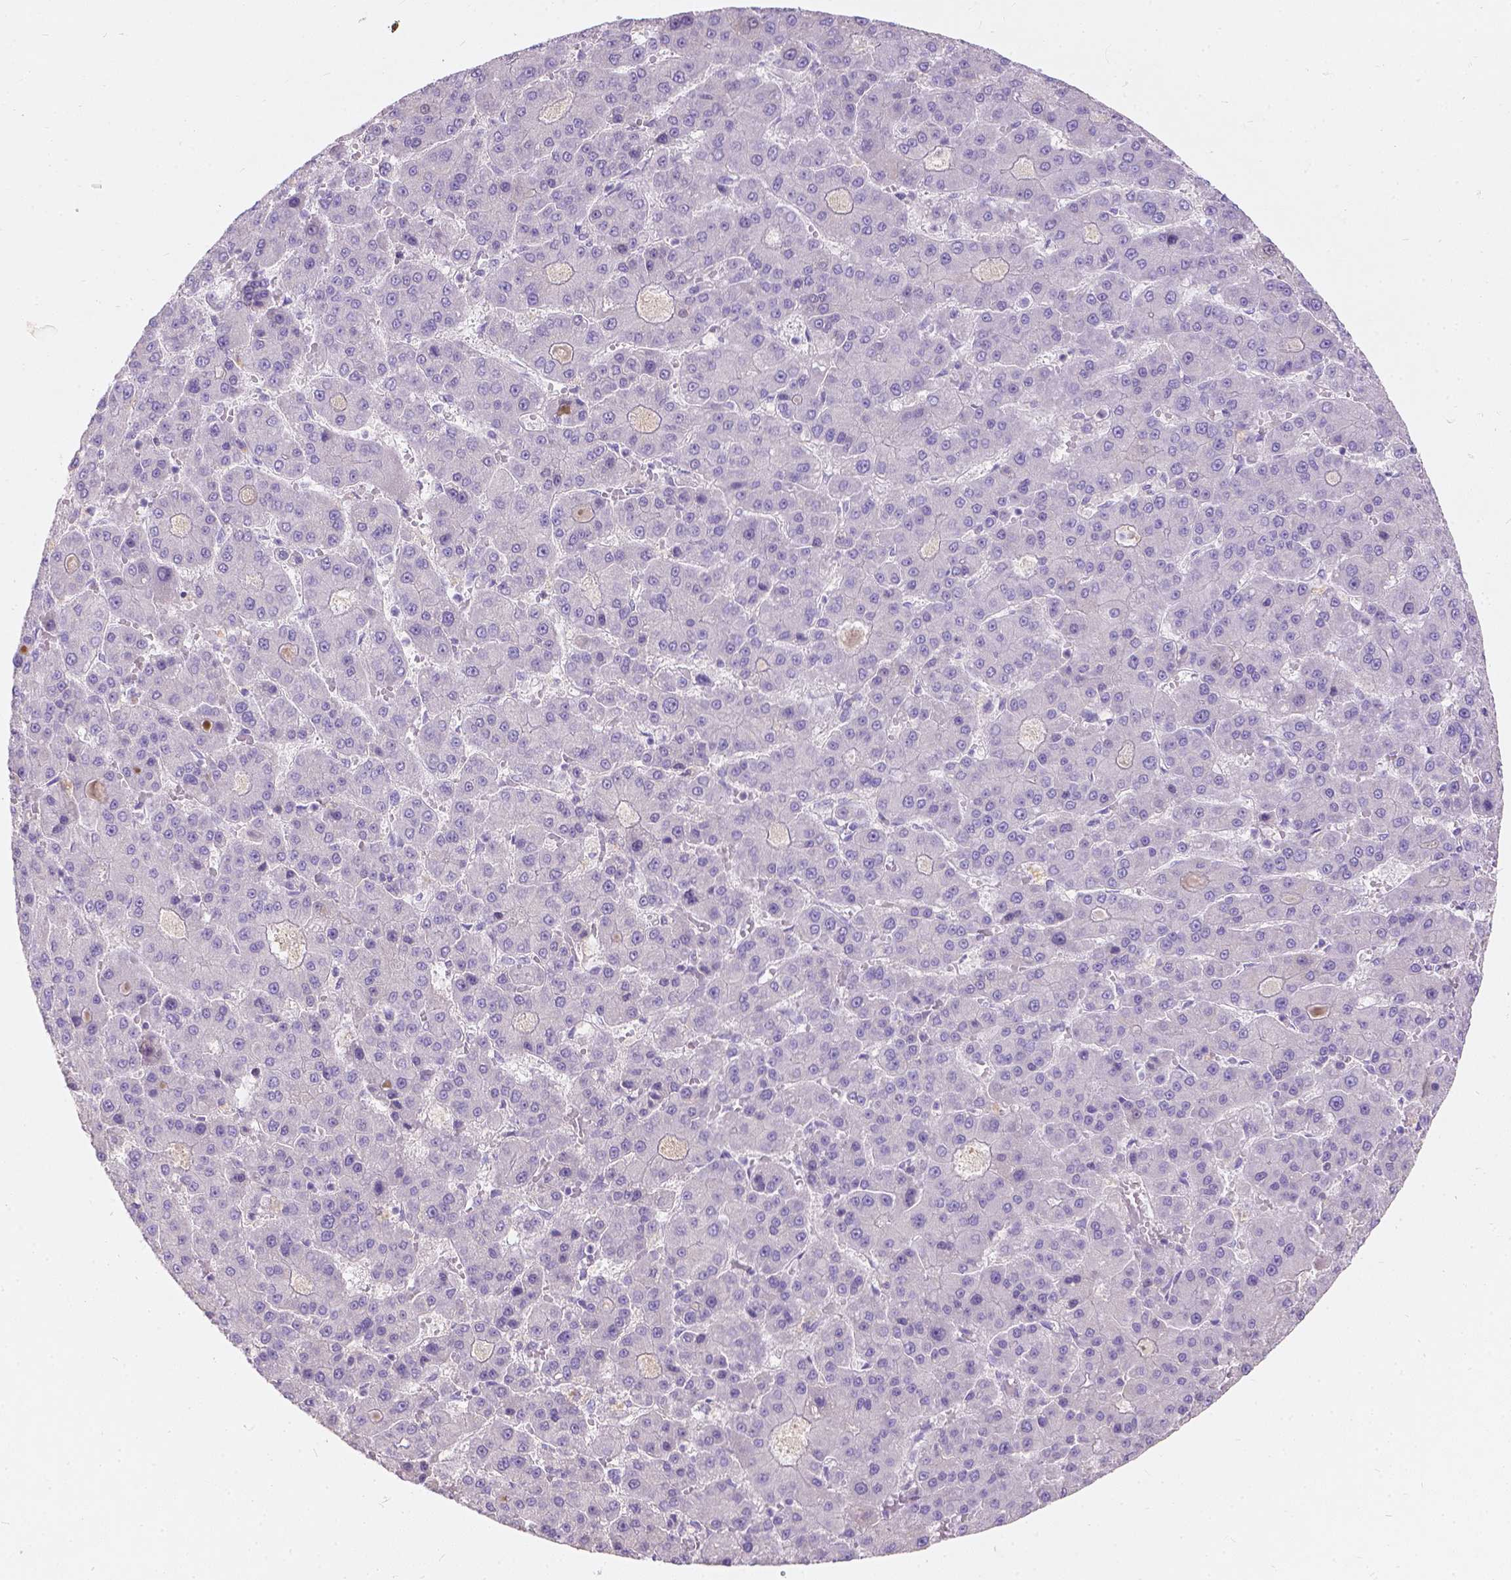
{"staining": {"intensity": "negative", "quantity": "none", "location": "none"}, "tissue": "liver cancer", "cell_type": "Tumor cells", "image_type": "cancer", "snomed": [{"axis": "morphology", "description": "Carcinoma, Hepatocellular, NOS"}, {"axis": "topography", "description": "Liver"}], "caption": "A micrograph of human liver cancer is negative for staining in tumor cells. (Brightfield microscopy of DAB immunohistochemistry at high magnification).", "gene": "GAL3ST2", "patient": {"sex": "male", "age": 70}}